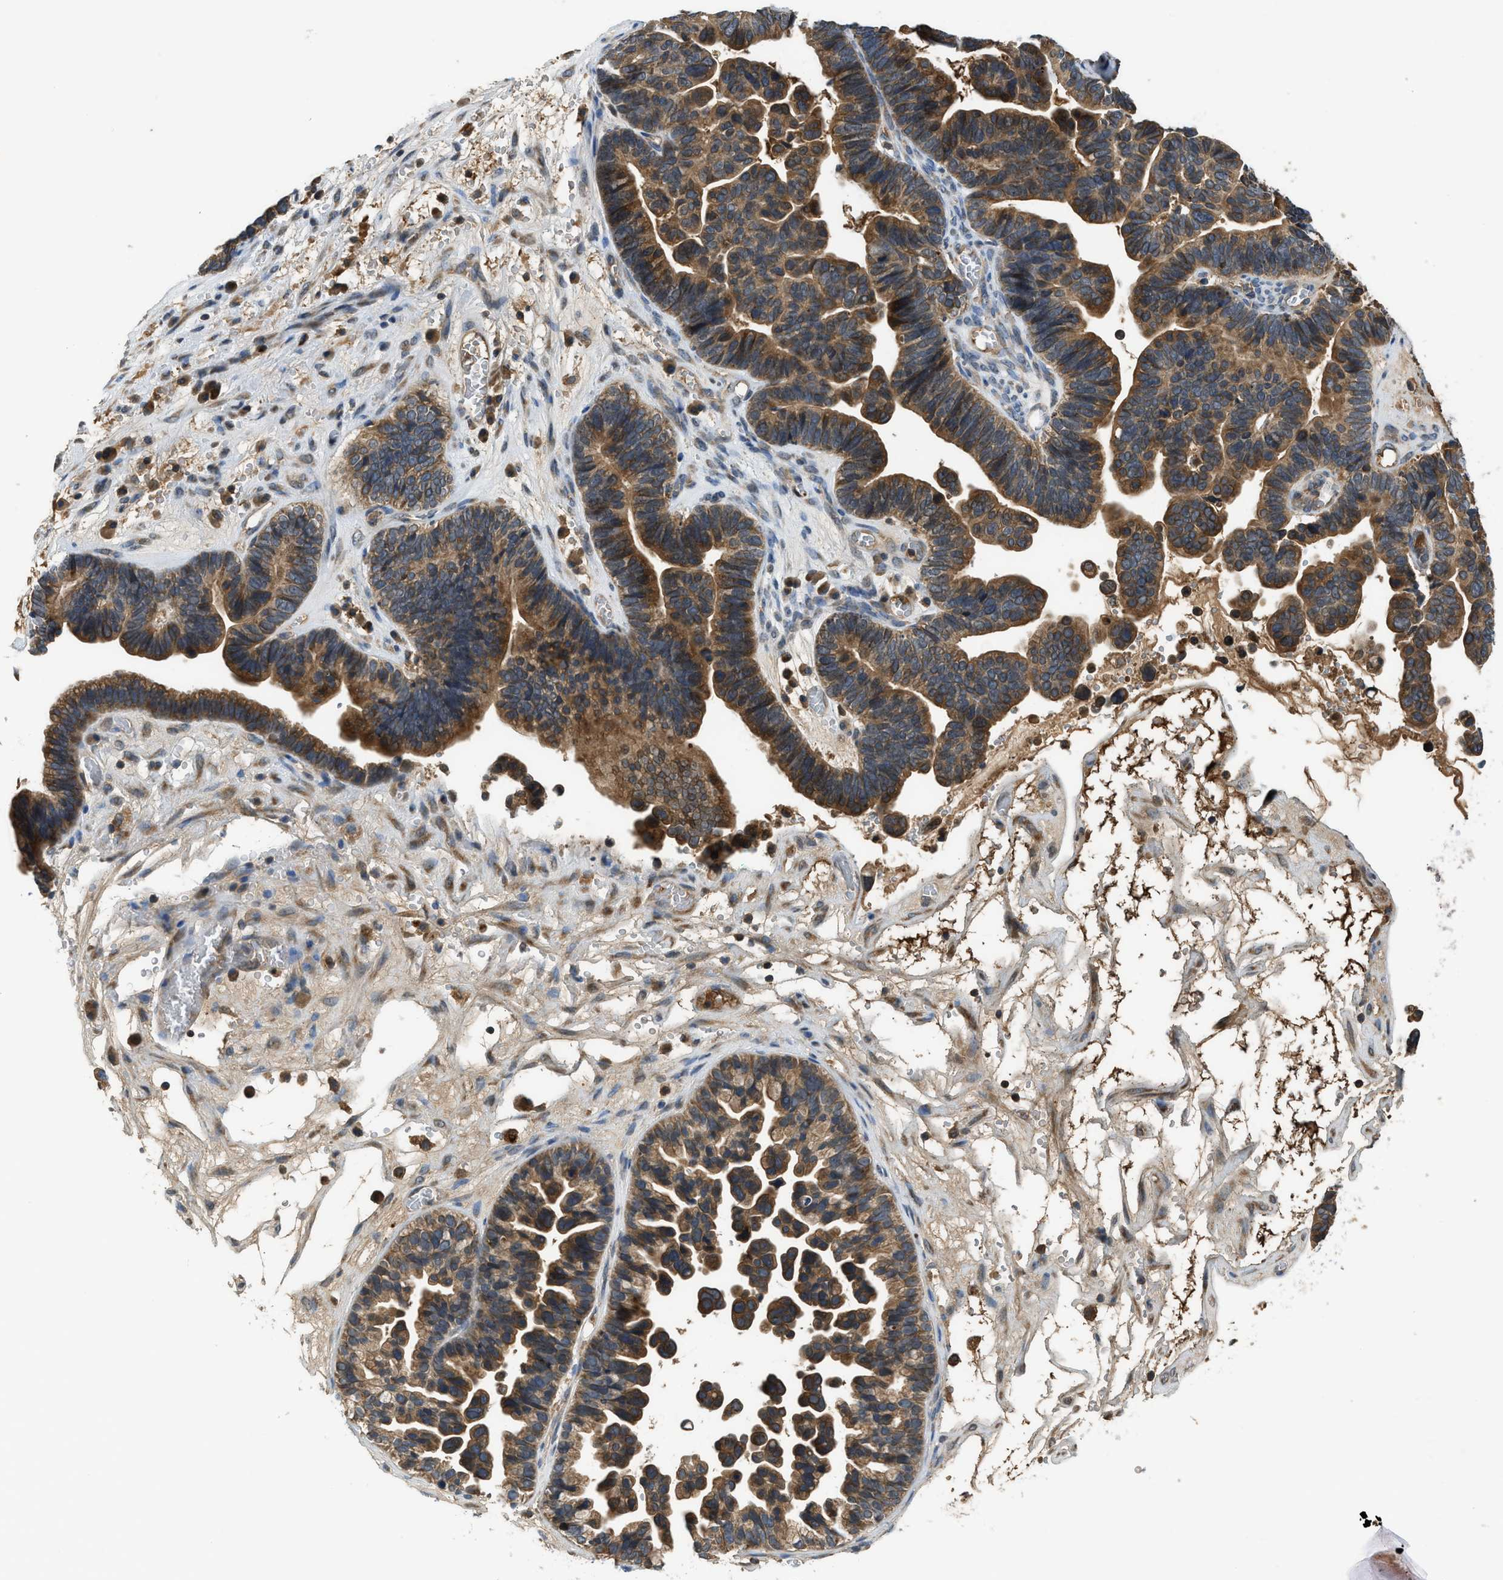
{"staining": {"intensity": "strong", "quantity": ">75%", "location": "cytoplasmic/membranous"}, "tissue": "ovarian cancer", "cell_type": "Tumor cells", "image_type": "cancer", "snomed": [{"axis": "morphology", "description": "Cystadenocarcinoma, serous, NOS"}, {"axis": "topography", "description": "Ovary"}], "caption": "Ovarian cancer stained with DAB (3,3'-diaminobenzidine) immunohistochemistry (IHC) demonstrates high levels of strong cytoplasmic/membranous staining in about >75% of tumor cells.", "gene": "PAFAH2", "patient": {"sex": "female", "age": 56}}